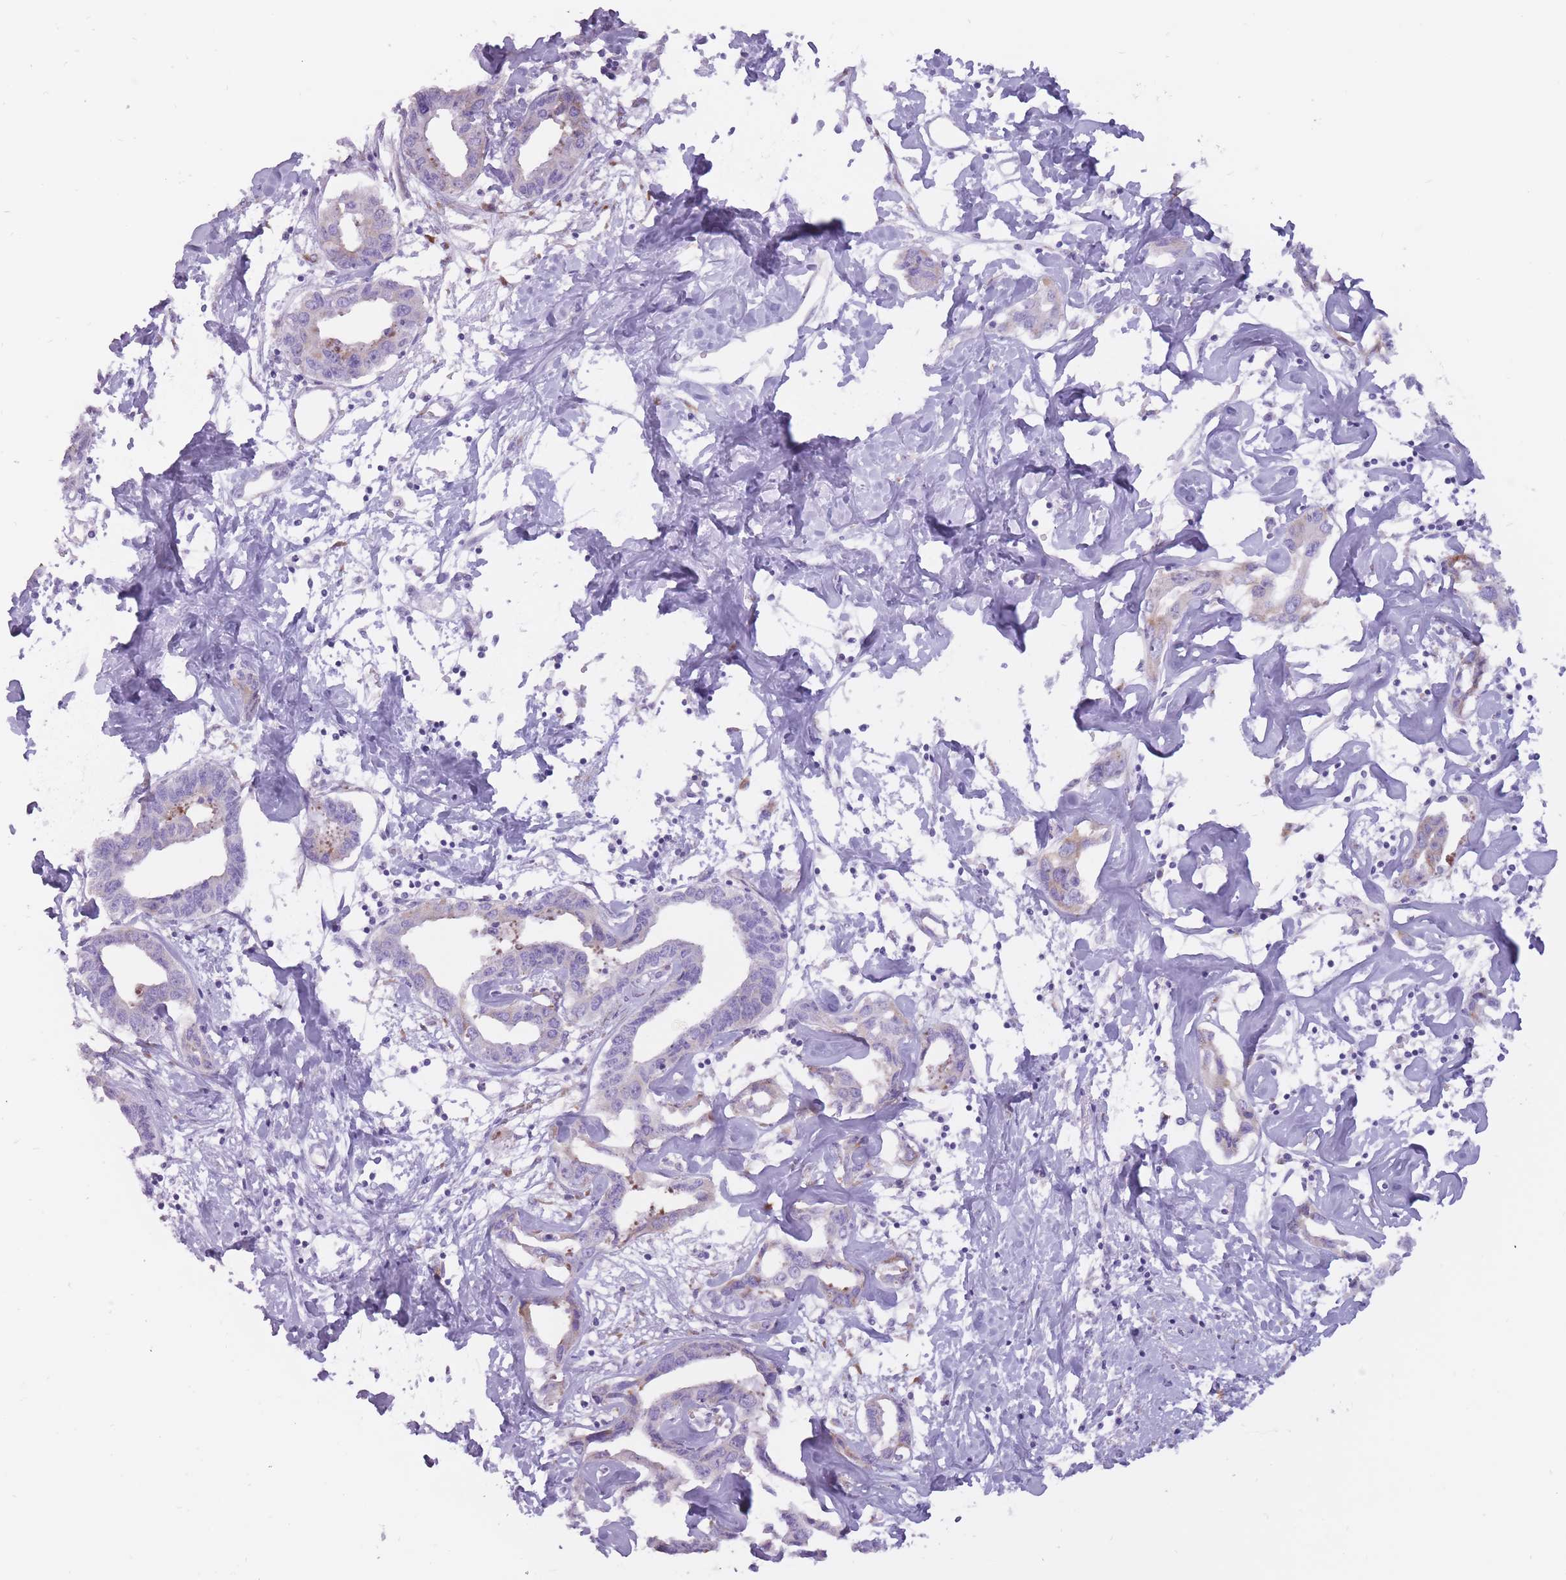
{"staining": {"intensity": "weak", "quantity": "<25%", "location": "cytoplasmic/membranous"}, "tissue": "liver cancer", "cell_type": "Tumor cells", "image_type": "cancer", "snomed": [{"axis": "morphology", "description": "Cholangiocarcinoma"}, {"axis": "topography", "description": "Liver"}], "caption": "The image exhibits no staining of tumor cells in liver cancer.", "gene": "RPL18", "patient": {"sex": "male", "age": 59}}